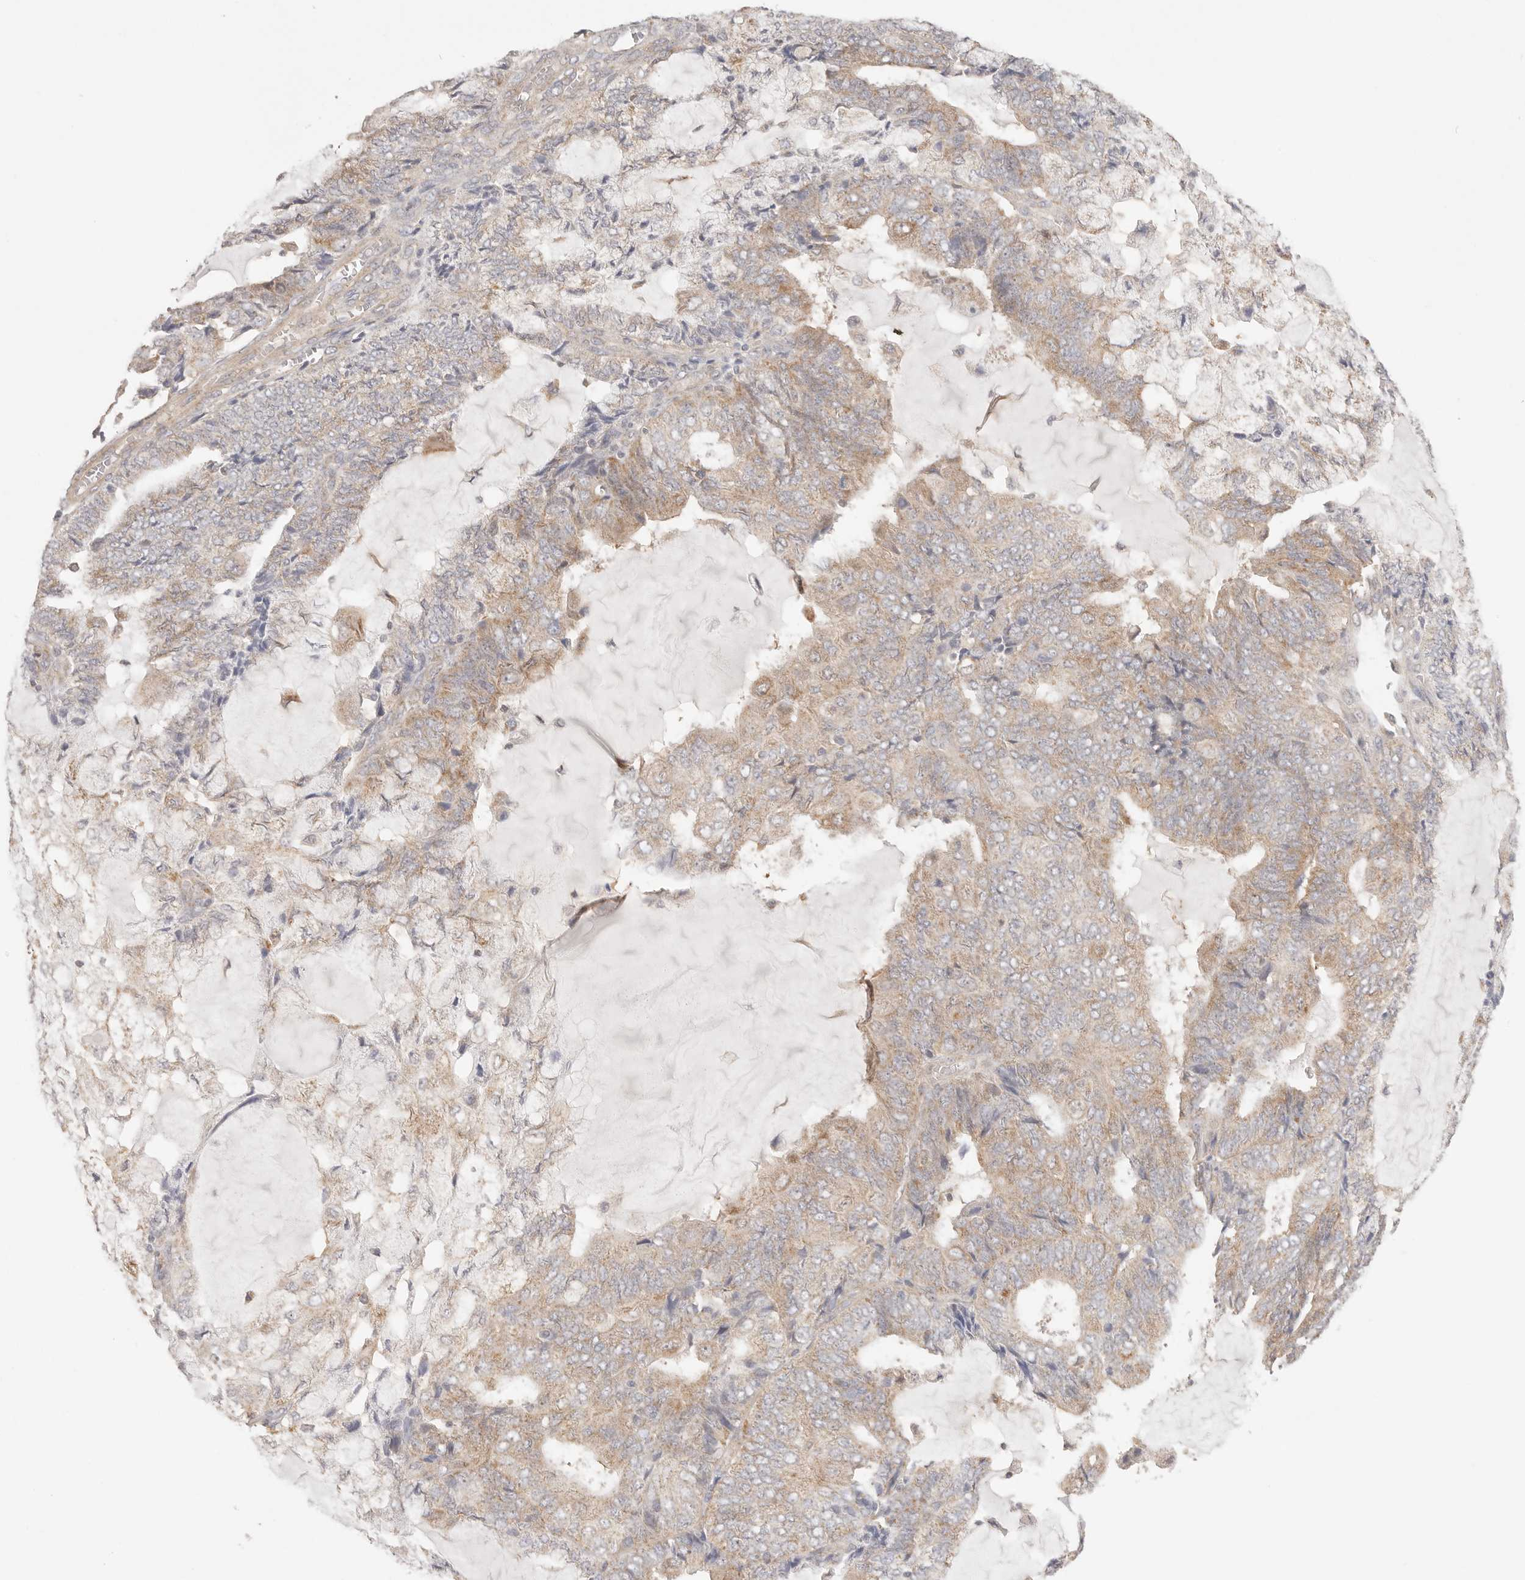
{"staining": {"intensity": "weak", "quantity": ">75%", "location": "cytoplasmic/membranous"}, "tissue": "endometrial cancer", "cell_type": "Tumor cells", "image_type": "cancer", "snomed": [{"axis": "morphology", "description": "Adenocarcinoma, NOS"}, {"axis": "topography", "description": "Endometrium"}], "caption": "The photomicrograph shows immunohistochemical staining of endometrial cancer. There is weak cytoplasmic/membranous staining is present in about >75% of tumor cells. The staining was performed using DAB (3,3'-diaminobenzidine), with brown indicating positive protein expression. Nuclei are stained blue with hematoxylin.", "gene": "KCMF1", "patient": {"sex": "female", "age": 81}}